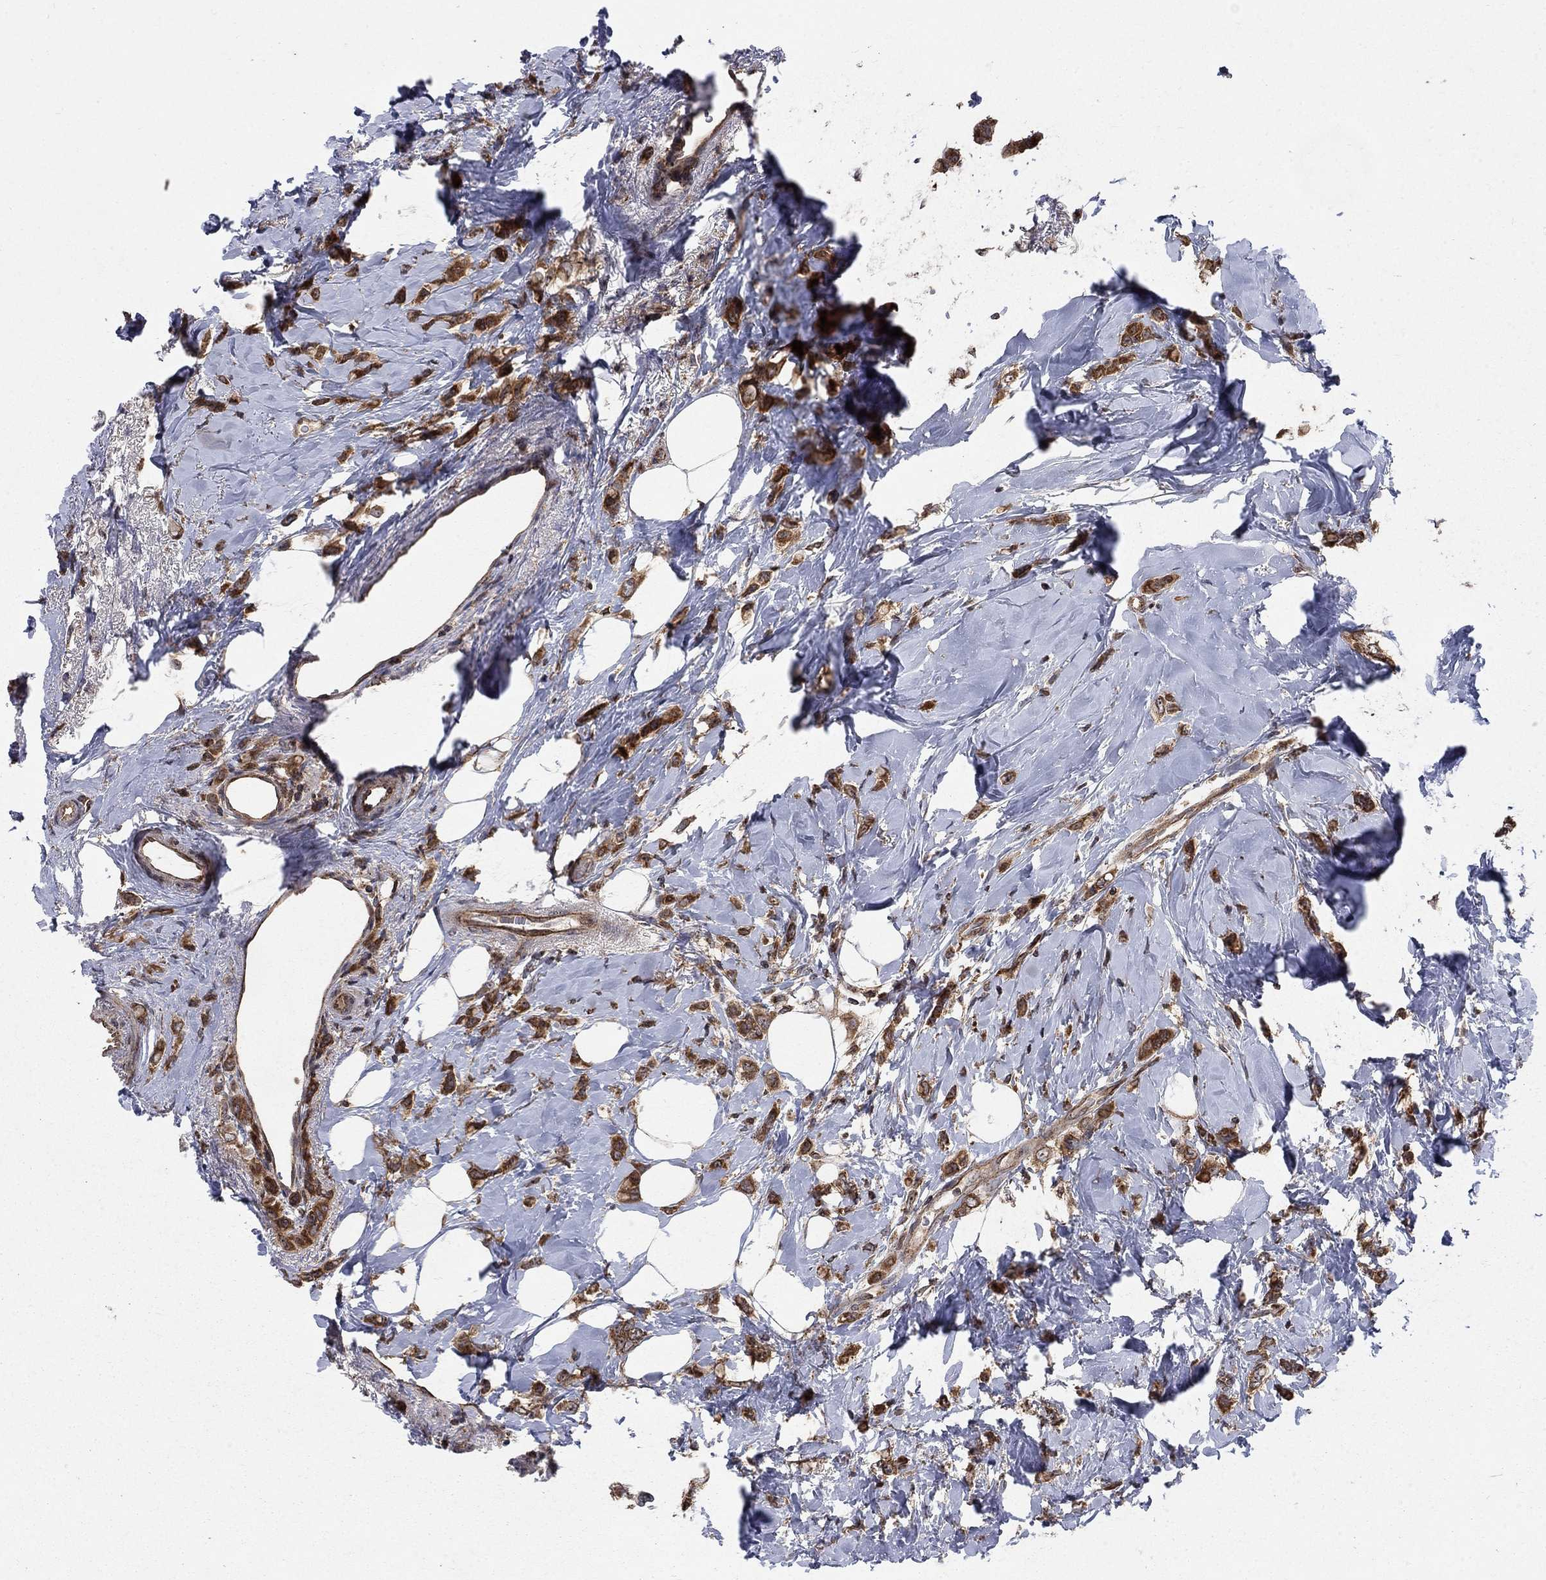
{"staining": {"intensity": "strong", "quantity": ">75%", "location": "cytoplasmic/membranous"}, "tissue": "breast cancer", "cell_type": "Tumor cells", "image_type": "cancer", "snomed": [{"axis": "morphology", "description": "Lobular carcinoma"}, {"axis": "topography", "description": "Breast"}], "caption": "Approximately >75% of tumor cells in breast cancer (lobular carcinoma) display strong cytoplasmic/membranous protein positivity as visualized by brown immunohistochemical staining.", "gene": "IFI35", "patient": {"sex": "female", "age": 66}}